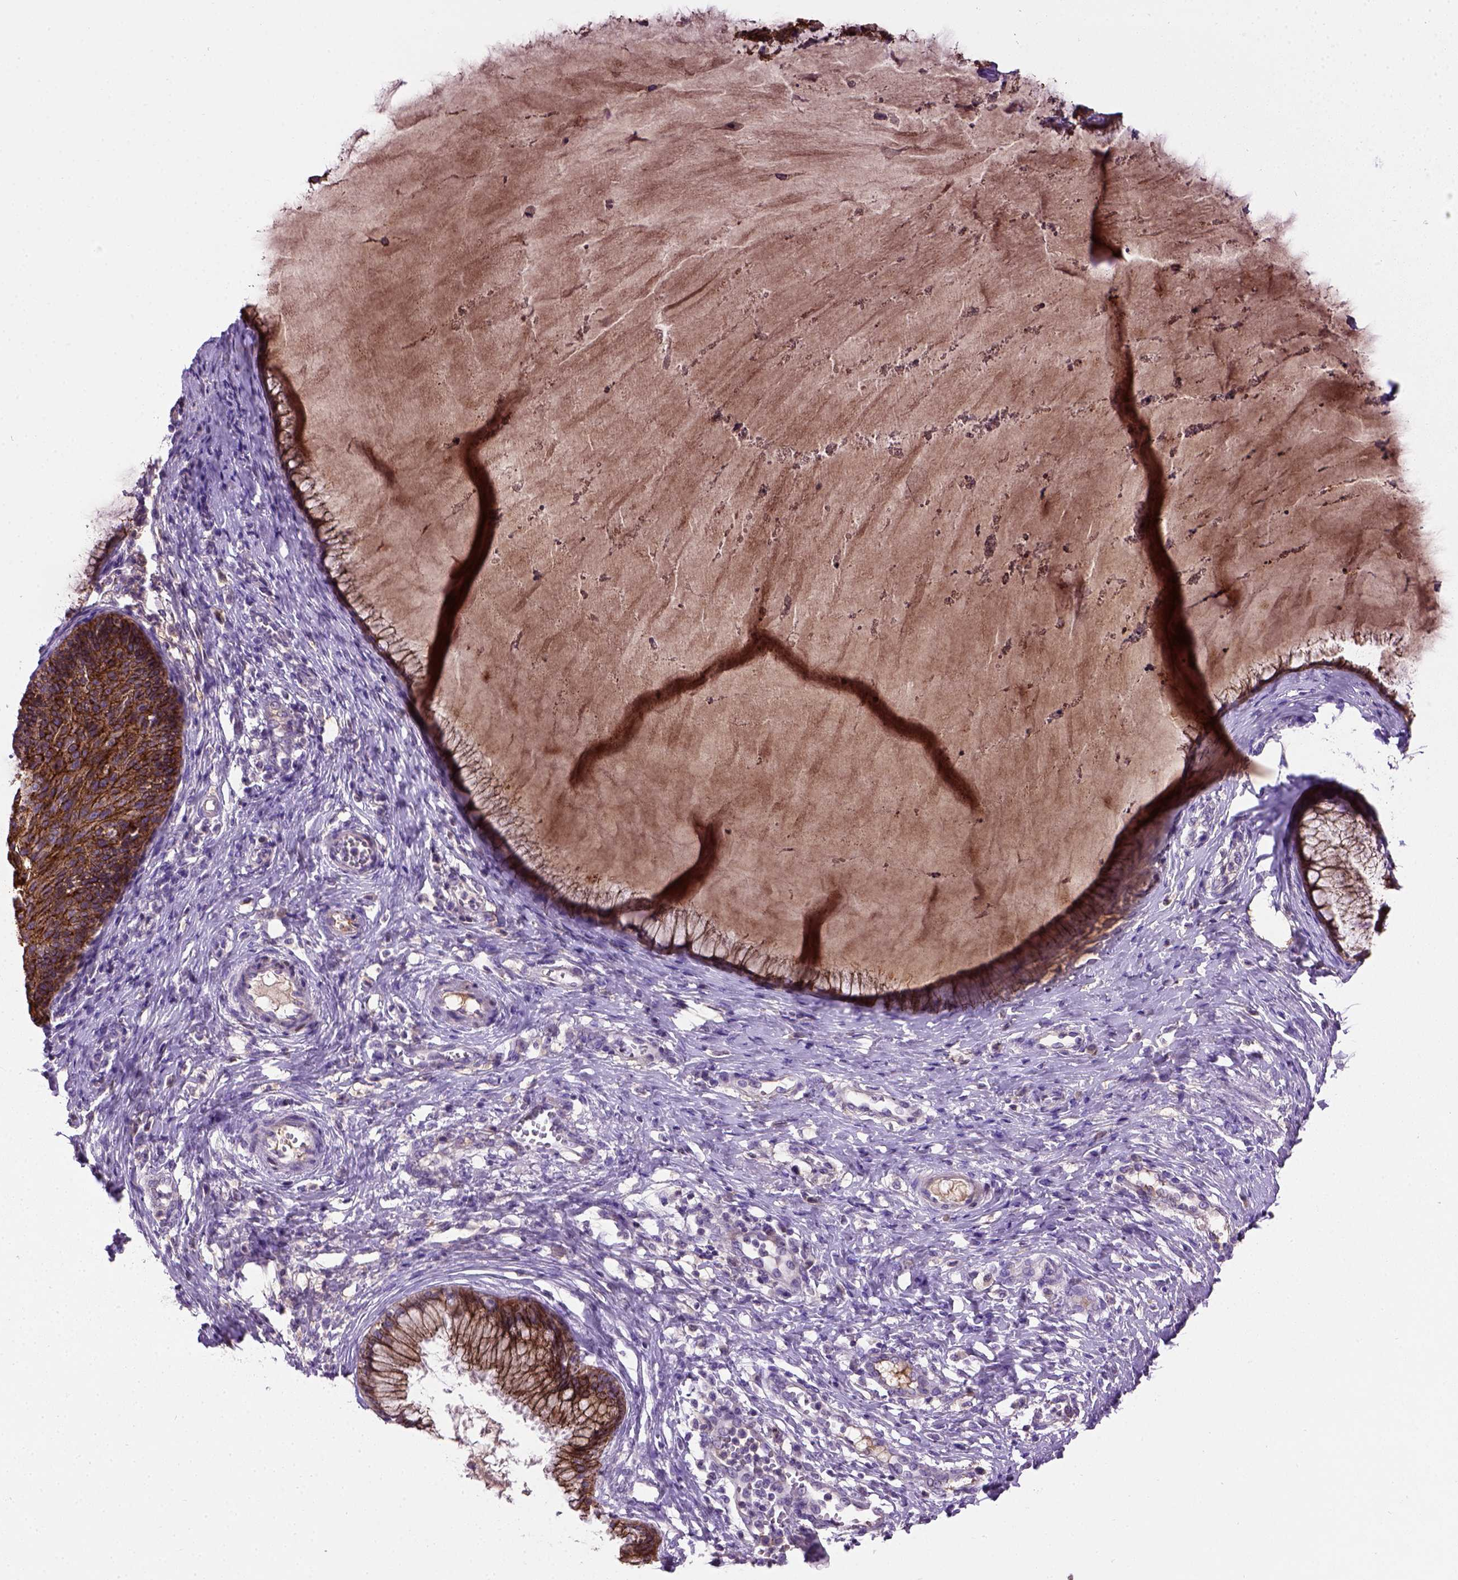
{"staining": {"intensity": "strong", "quantity": ">75%", "location": "cytoplasmic/membranous"}, "tissue": "cervical cancer", "cell_type": "Tumor cells", "image_type": "cancer", "snomed": [{"axis": "morphology", "description": "Squamous cell carcinoma, NOS"}, {"axis": "topography", "description": "Cervix"}], "caption": "Immunohistochemistry photomicrograph of squamous cell carcinoma (cervical) stained for a protein (brown), which shows high levels of strong cytoplasmic/membranous expression in approximately >75% of tumor cells.", "gene": "CDH1", "patient": {"sex": "female", "age": 36}}